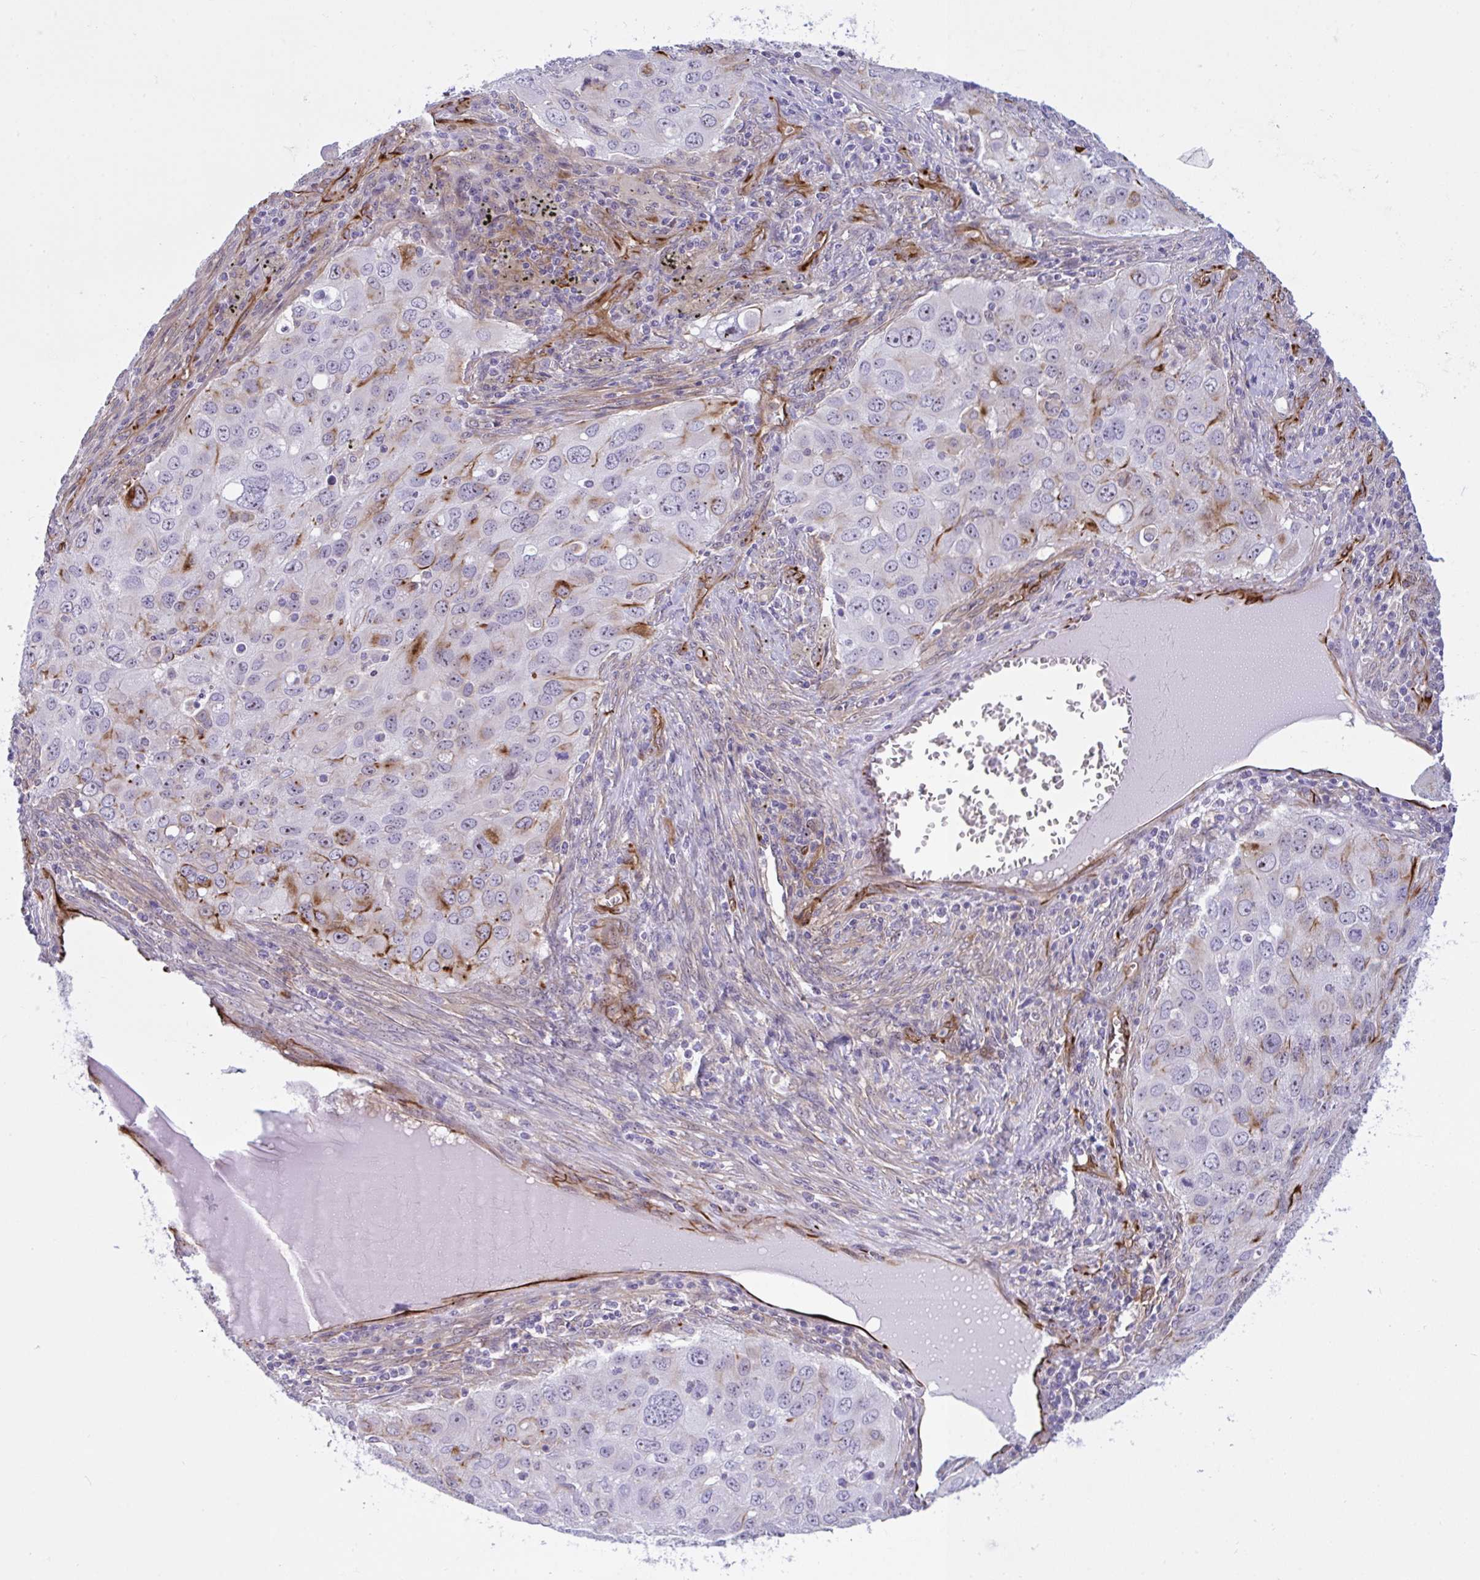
{"staining": {"intensity": "moderate", "quantity": "<25%", "location": "cytoplasmic/membranous"}, "tissue": "lung cancer", "cell_type": "Tumor cells", "image_type": "cancer", "snomed": [{"axis": "morphology", "description": "Adenocarcinoma, NOS"}, {"axis": "morphology", "description": "Adenocarcinoma, metastatic, NOS"}, {"axis": "topography", "description": "Lymph node"}, {"axis": "topography", "description": "Lung"}], "caption": "Immunohistochemical staining of lung cancer reveals low levels of moderate cytoplasmic/membranous staining in about <25% of tumor cells. The staining is performed using DAB brown chromogen to label protein expression. The nuclei are counter-stained blue using hematoxylin.", "gene": "PRRT4", "patient": {"sex": "female", "age": 42}}